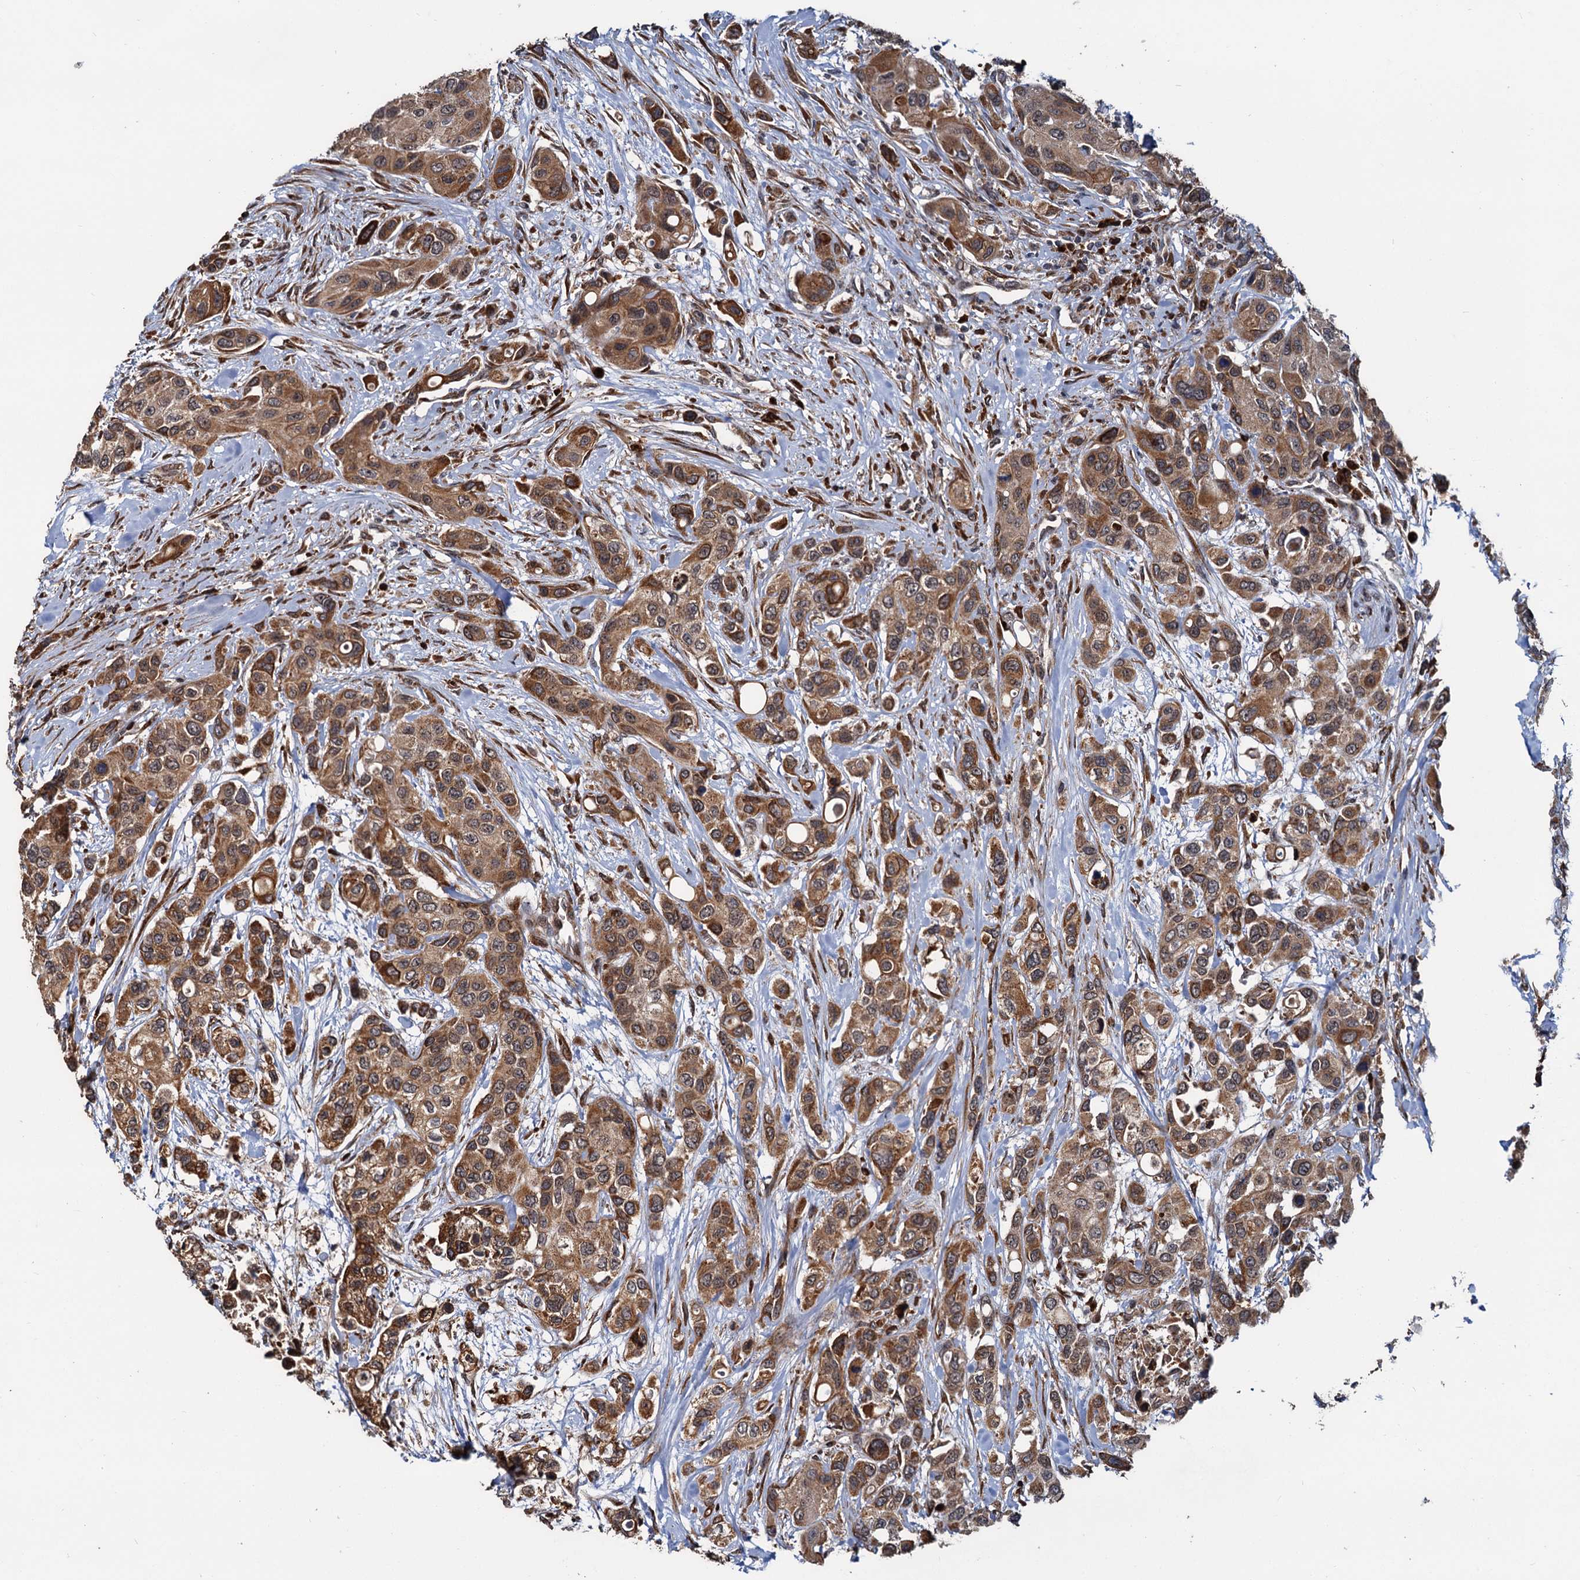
{"staining": {"intensity": "moderate", "quantity": ">75%", "location": "cytoplasmic/membranous"}, "tissue": "urothelial cancer", "cell_type": "Tumor cells", "image_type": "cancer", "snomed": [{"axis": "morphology", "description": "Normal tissue, NOS"}, {"axis": "morphology", "description": "Urothelial carcinoma, High grade"}, {"axis": "topography", "description": "Vascular tissue"}, {"axis": "topography", "description": "Urinary bladder"}], "caption": "Human urothelial carcinoma (high-grade) stained with a protein marker exhibits moderate staining in tumor cells.", "gene": "SAAL1", "patient": {"sex": "female", "age": 56}}